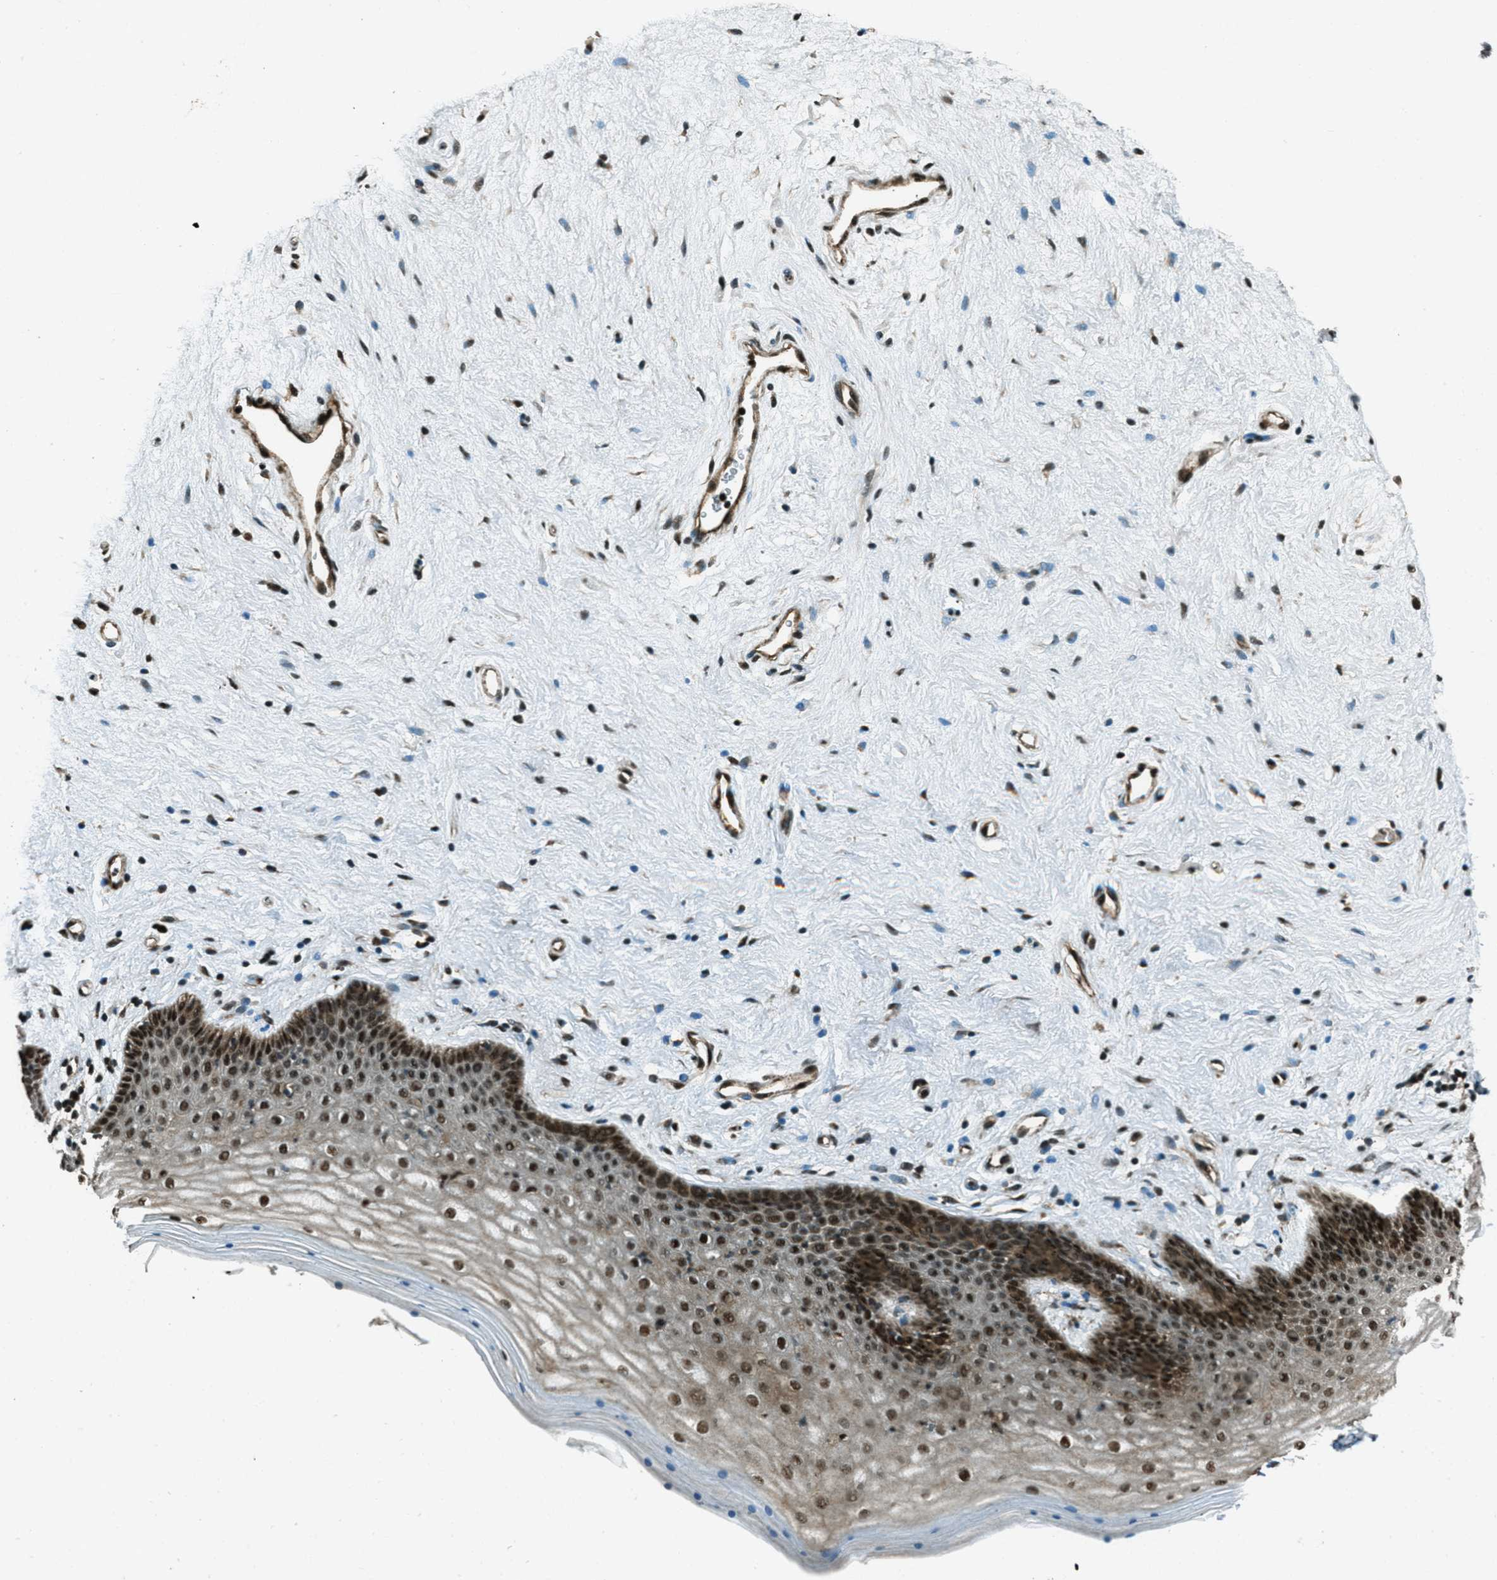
{"staining": {"intensity": "strong", "quantity": "25%-75%", "location": "cytoplasmic/membranous,nuclear"}, "tissue": "vagina", "cell_type": "Squamous epithelial cells", "image_type": "normal", "snomed": [{"axis": "morphology", "description": "Normal tissue, NOS"}, {"axis": "topography", "description": "Vagina"}], "caption": "Immunohistochemistry (IHC) histopathology image of unremarkable vagina stained for a protein (brown), which reveals high levels of strong cytoplasmic/membranous,nuclear expression in approximately 25%-75% of squamous epithelial cells.", "gene": "TARDBP", "patient": {"sex": "female", "age": 44}}